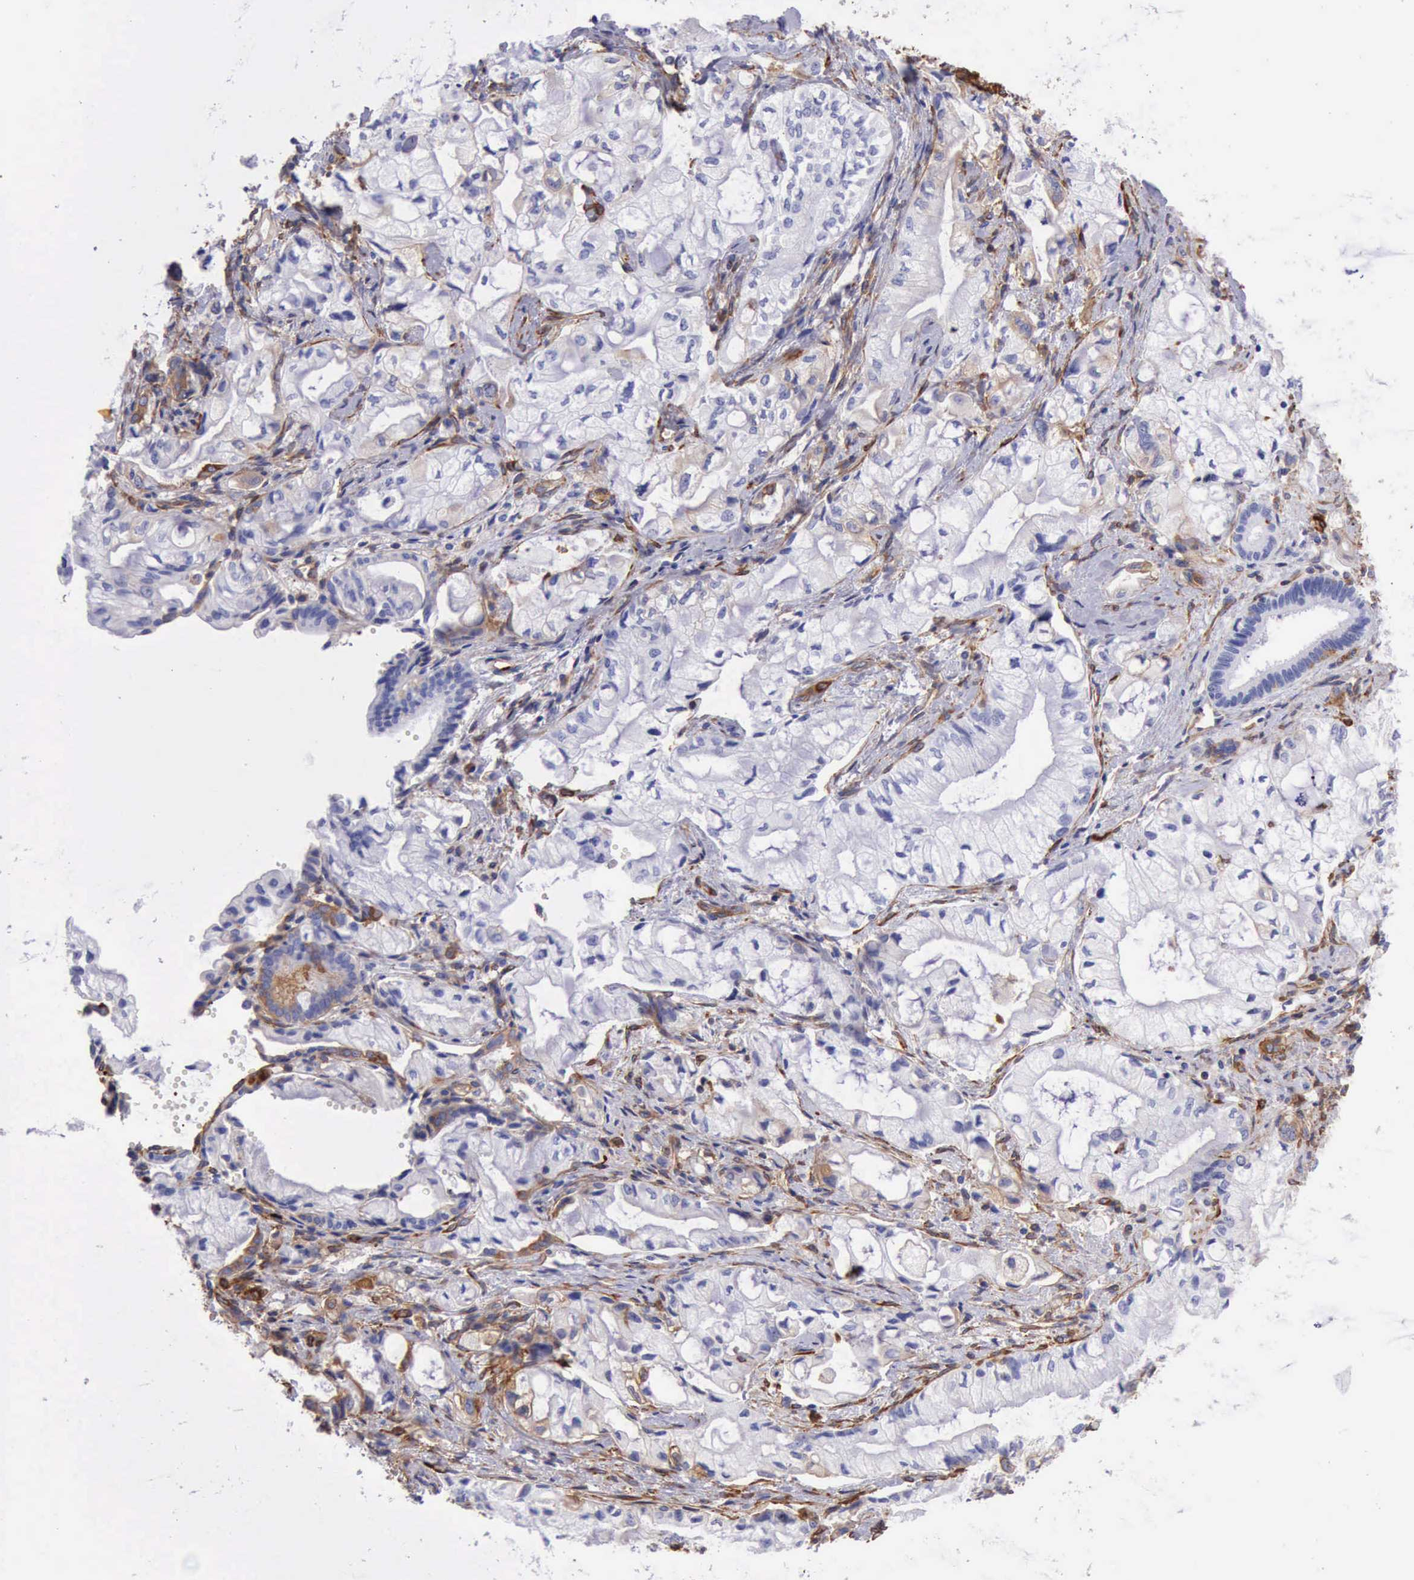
{"staining": {"intensity": "negative", "quantity": "none", "location": "none"}, "tissue": "pancreatic cancer", "cell_type": "Tumor cells", "image_type": "cancer", "snomed": [{"axis": "morphology", "description": "Adenocarcinoma, NOS"}, {"axis": "topography", "description": "Pancreas"}], "caption": "Immunohistochemistry (IHC) histopathology image of neoplastic tissue: human pancreatic adenocarcinoma stained with DAB exhibits no significant protein expression in tumor cells.", "gene": "FLNA", "patient": {"sex": "male", "age": 79}}